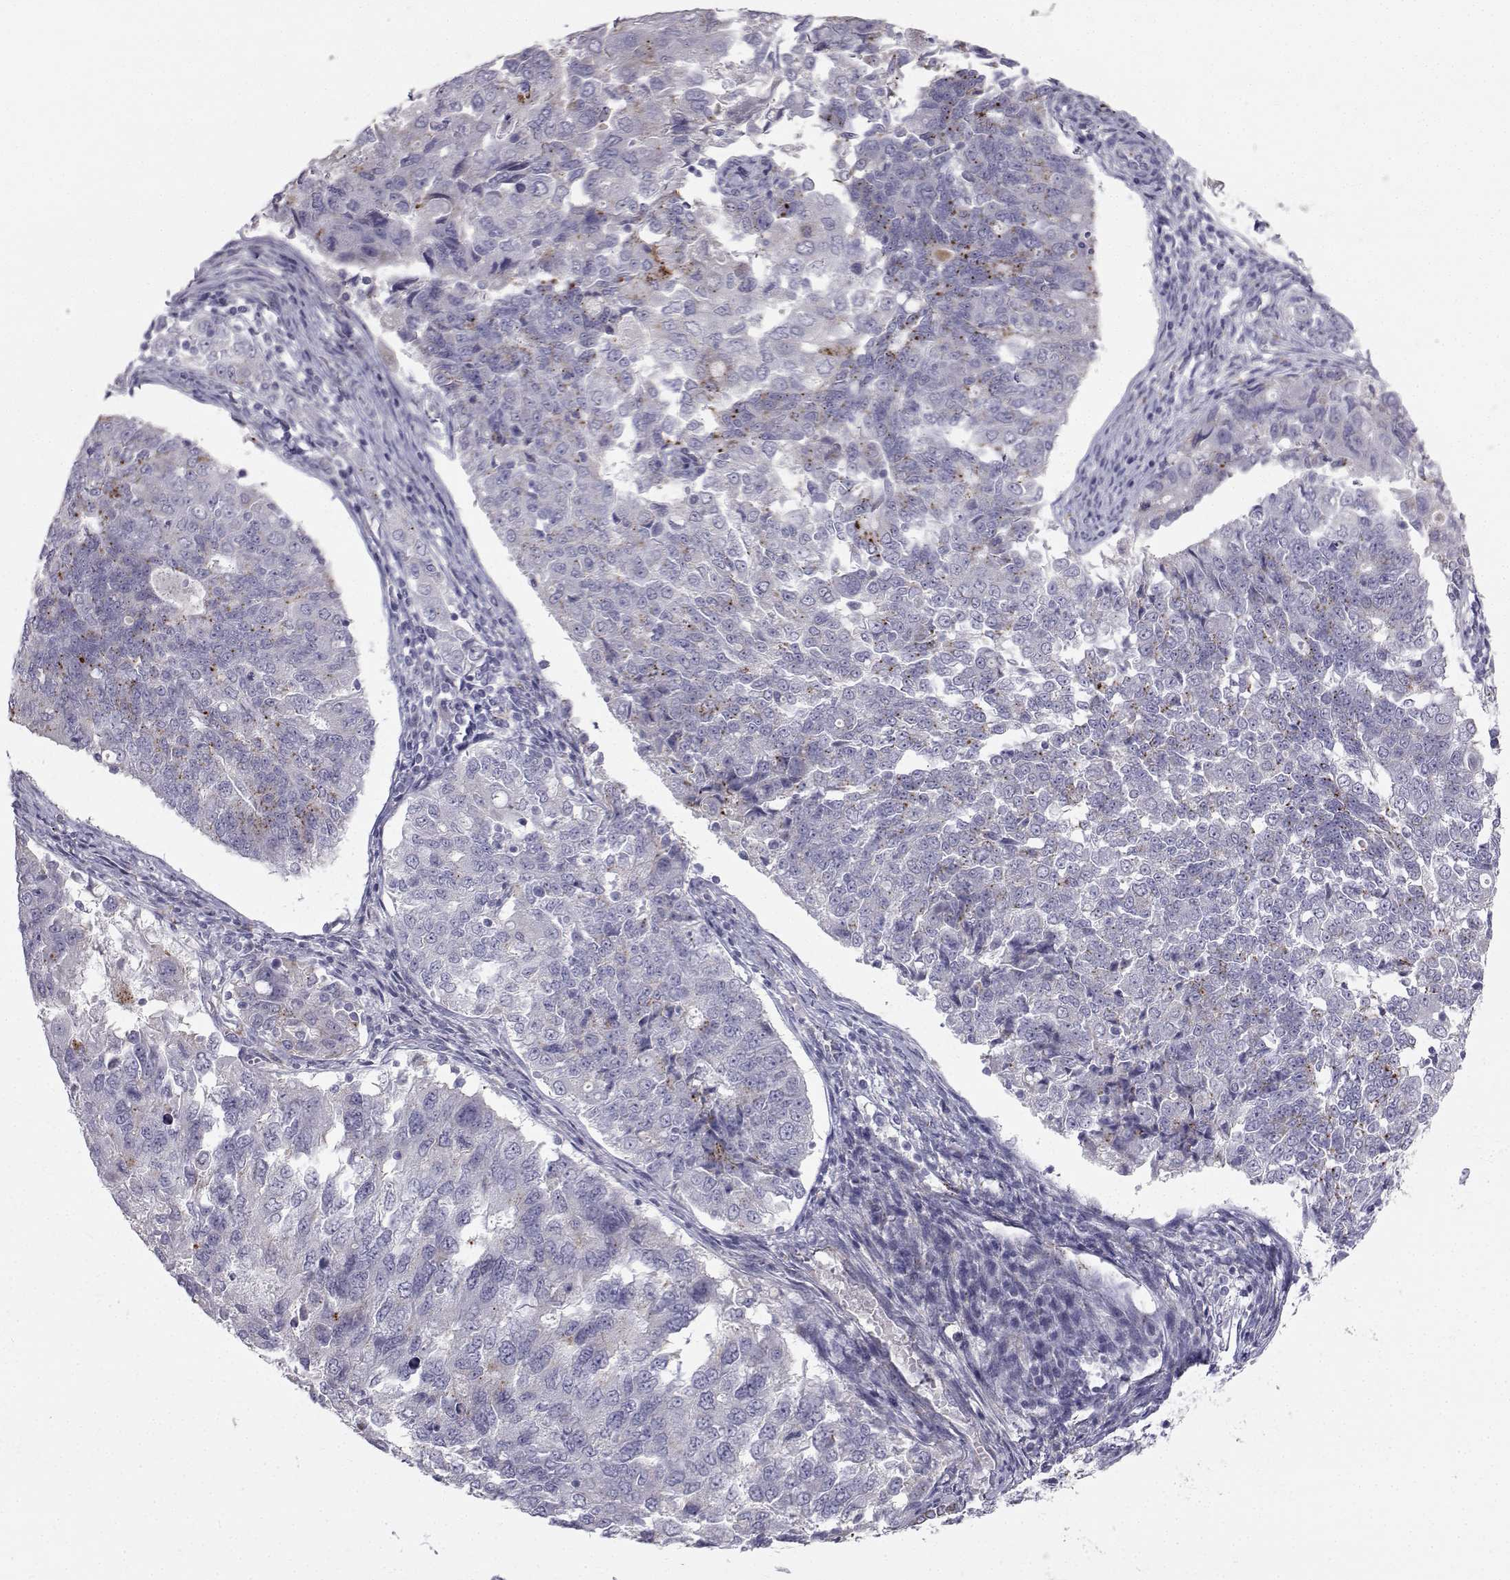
{"staining": {"intensity": "moderate", "quantity": "<25%", "location": "cytoplasmic/membranous"}, "tissue": "endometrial cancer", "cell_type": "Tumor cells", "image_type": "cancer", "snomed": [{"axis": "morphology", "description": "Adenocarcinoma, NOS"}, {"axis": "topography", "description": "Endometrium"}], "caption": "The image shows immunohistochemical staining of endometrial adenocarcinoma. There is moderate cytoplasmic/membranous expression is appreciated in about <25% of tumor cells. (IHC, brightfield microscopy, high magnification).", "gene": "CALCR", "patient": {"sex": "female", "age": 43}}